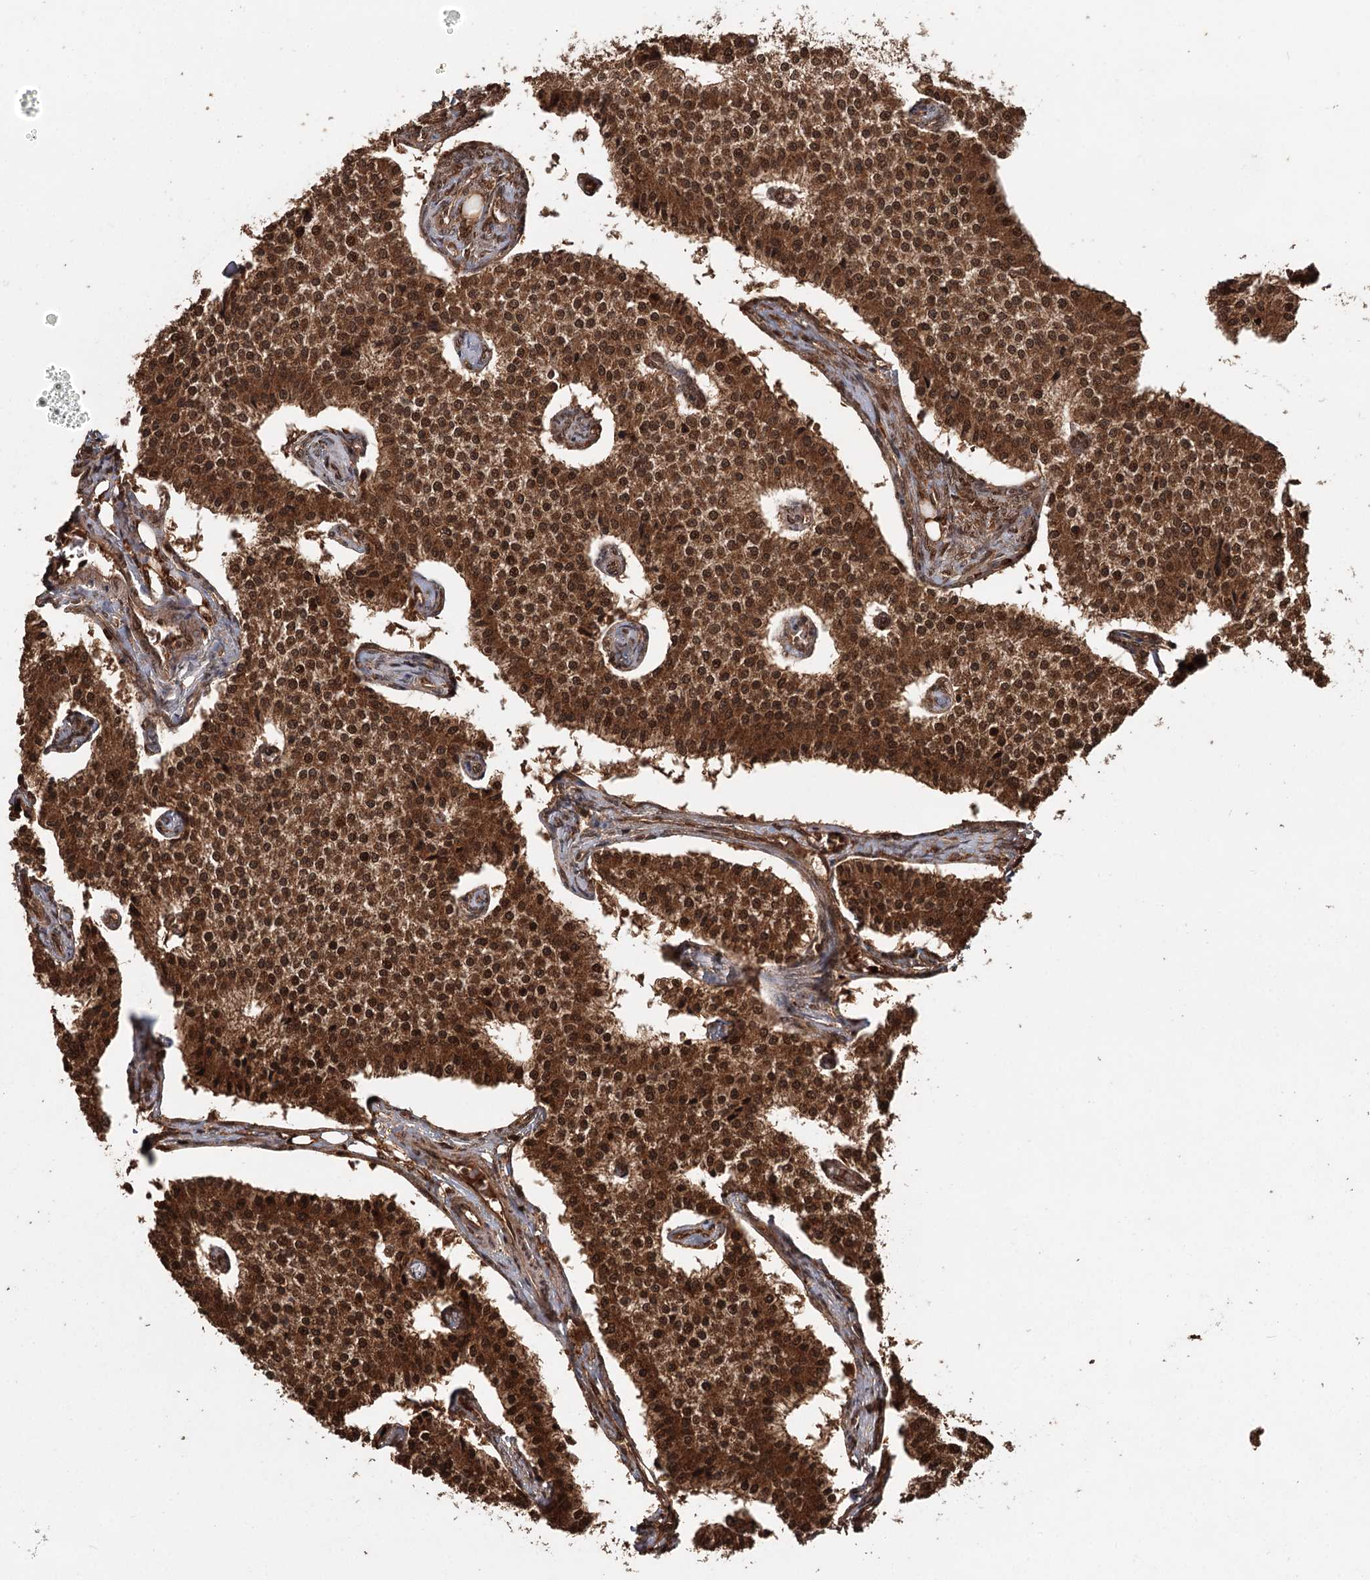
{"staining": {"intensity": "strong", "quantity": ">75%", "location": "cytoplasmic/membranous,nuclear"}, "tissue": "carcinoid", "cell_type": "Tumor cells", "image_type": "cancer", "snomed": [{"axis": "morphology", "description": "Carcinoid, malignant, NOS"}, {"axis": "topography", "description": "Colon"}], "caption": "This is a micrograph of IHC staining of carcinoid, which shows strong positivity in the cytoplasmic/membranous and nuclear of tumor cells.", "gene": "N6AMT1", "patient": {"sex": "female", "age": 52}}